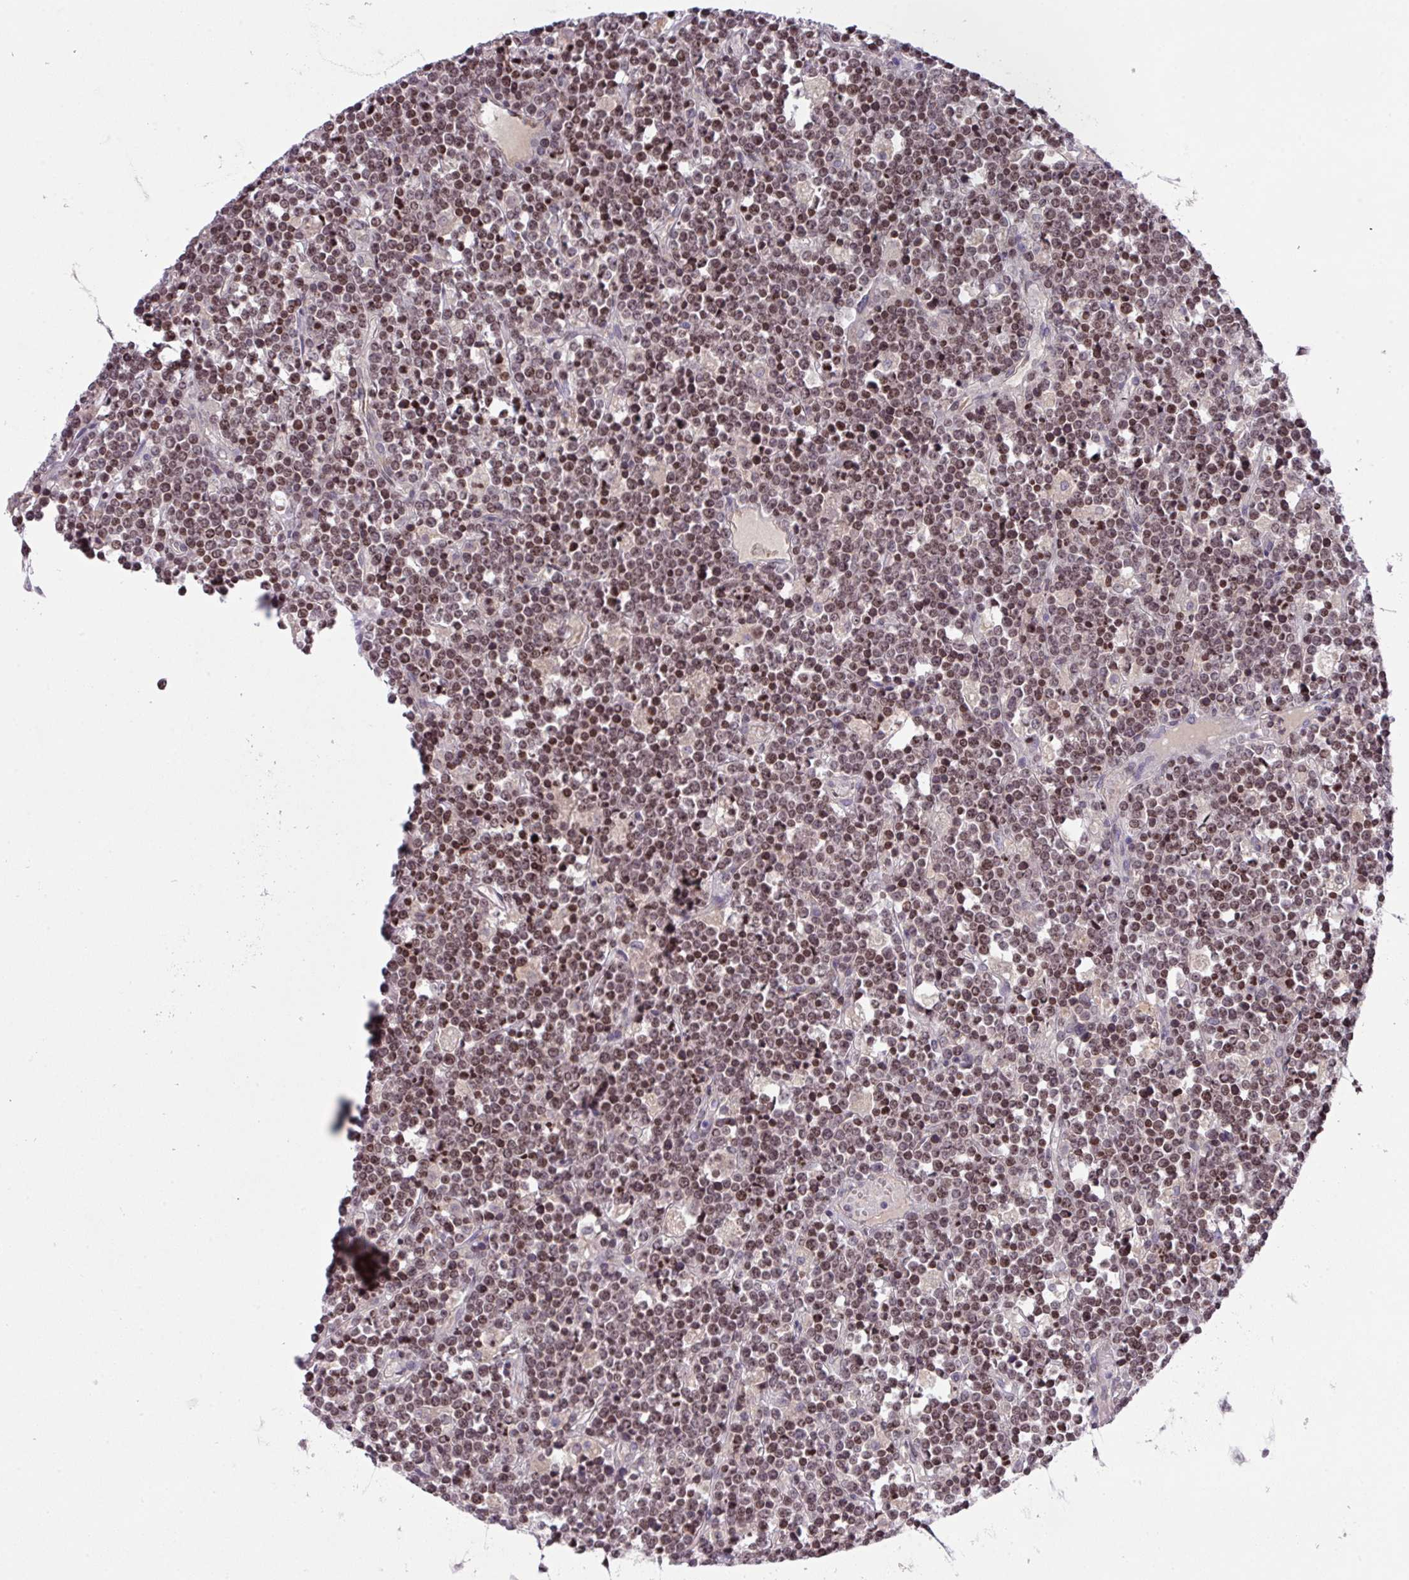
{"staining": {"intensity": "moderate", "quantity": ">75%", "location": "nuclear"}, "tissue": "lymphoma", "cell_type": "Tumor cells", "image_type": "cancer", "snomed": [{"axis": "morphology", "description": "Malignant lymphoma, non-Hodgkin's type, High grade"}, {"axis": "topography", "description": "Ovary"}], "caption": "High-power microscopy captured an immunohistochemistry (IHC) micrograph of high-grade malignant lymphoma, non-Hodgkin's type, revealing moderate nuclear staining in approximately >75% of tumor cells.", "gene": "ZNF394", "patient": {"sex": "female", "age": 56}}